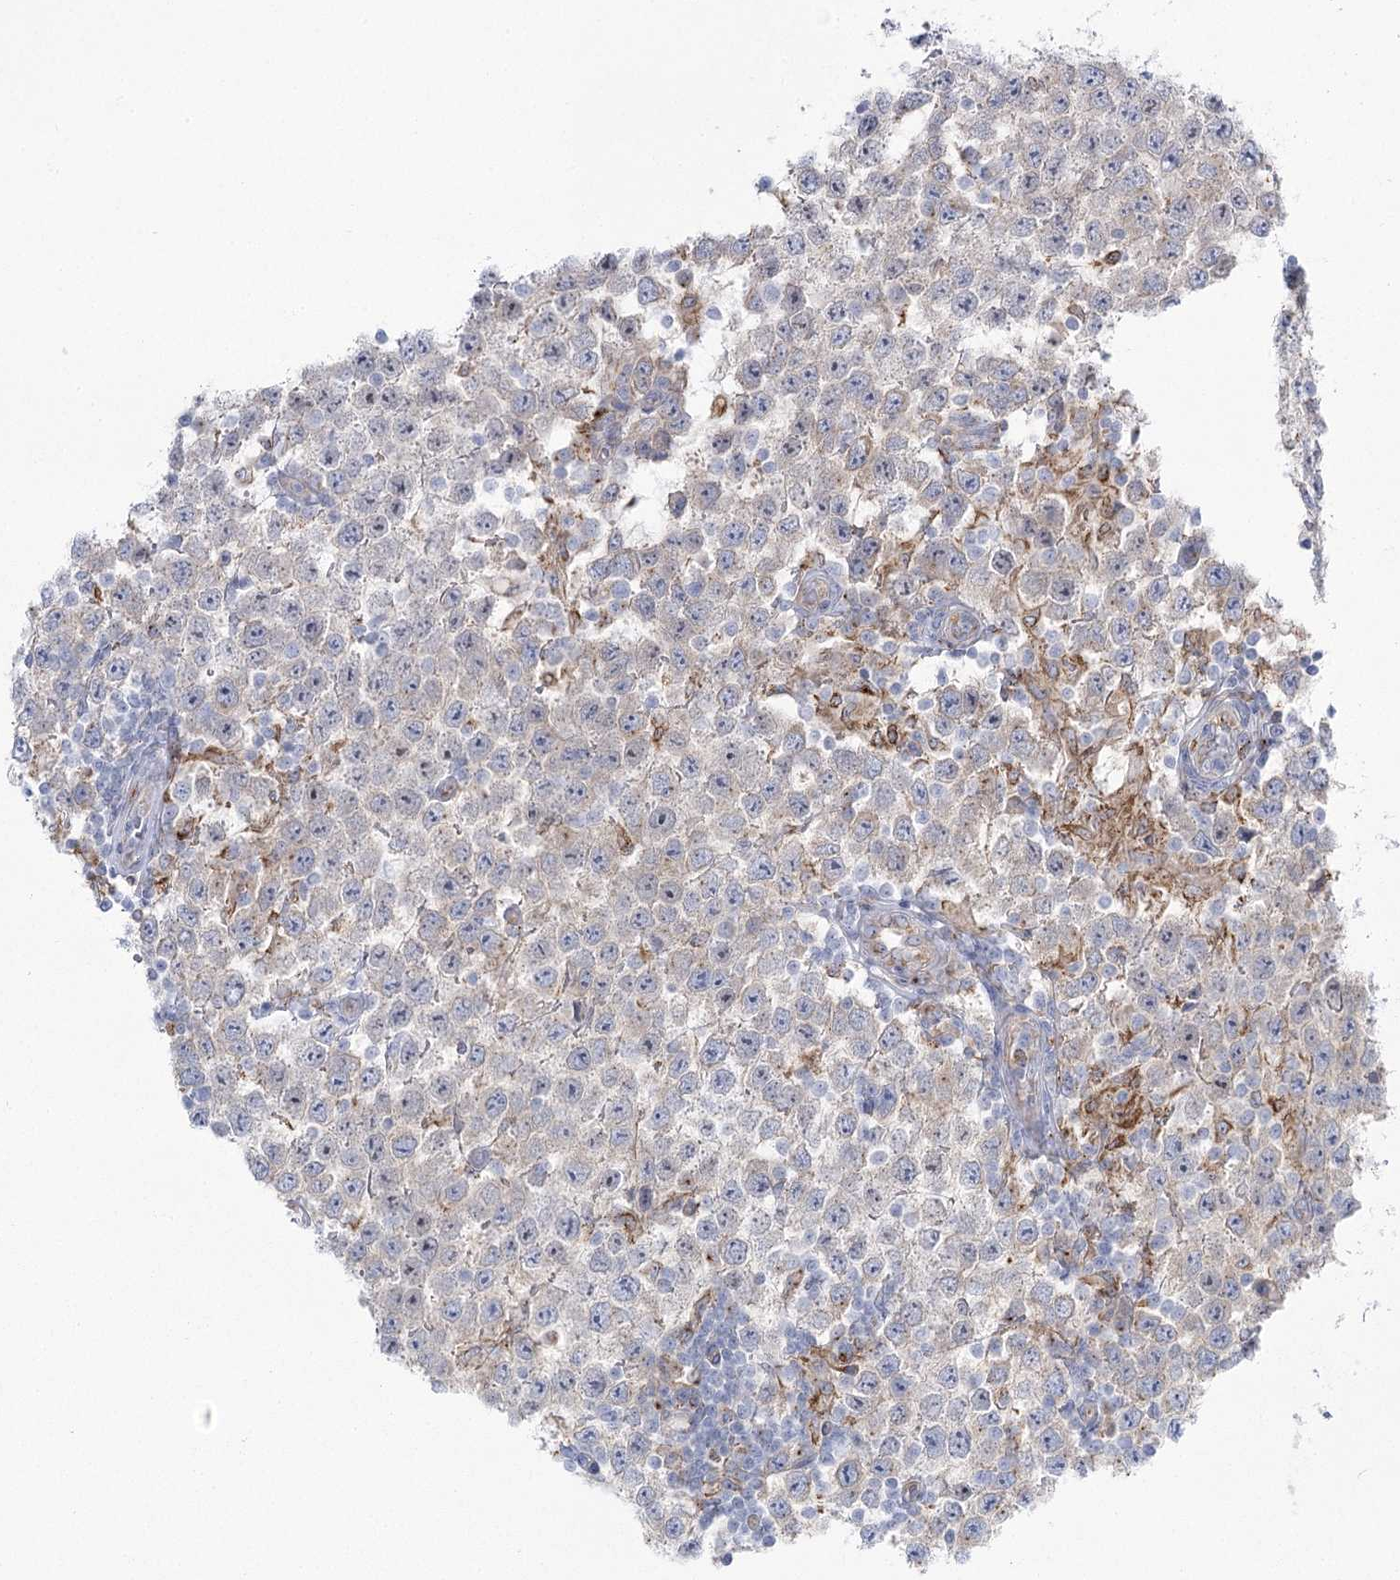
{"staining": {"intensity": "negative", "quantity": "none", "location": "none"}, "tissue": "testis cancer", "cell_type": "Tumor cells", "image_type": "cancer", "snomed": [{"axis": "morphology", "description": "Normal tissue, NOS"}, {"axis": "morphology", "description": "Urothelial carcinoma, High grade"}, {"axis": "morphology", "description": "Seminoma, NOS"}, {"axis": "morphology", "description": "Carcinoma, Embryonal, NOS"}, {"axis": "topography", "description": "Urinary bladder"}, {"axis": "topography", "description": "Testis"}], "caption": "DAB (3,3'-diaminobenzidine) immunohistochemical staining of testis embryonal carcinoma exhibits no significant staining in tumor cells. (Brightfield microscopy of DAB (3,3'-diaminobenzidine) immunohistochemistry (IHC) at high magnification).", "gene": "CCDC88A", "patient": {"sex": "male", "age": 41}}